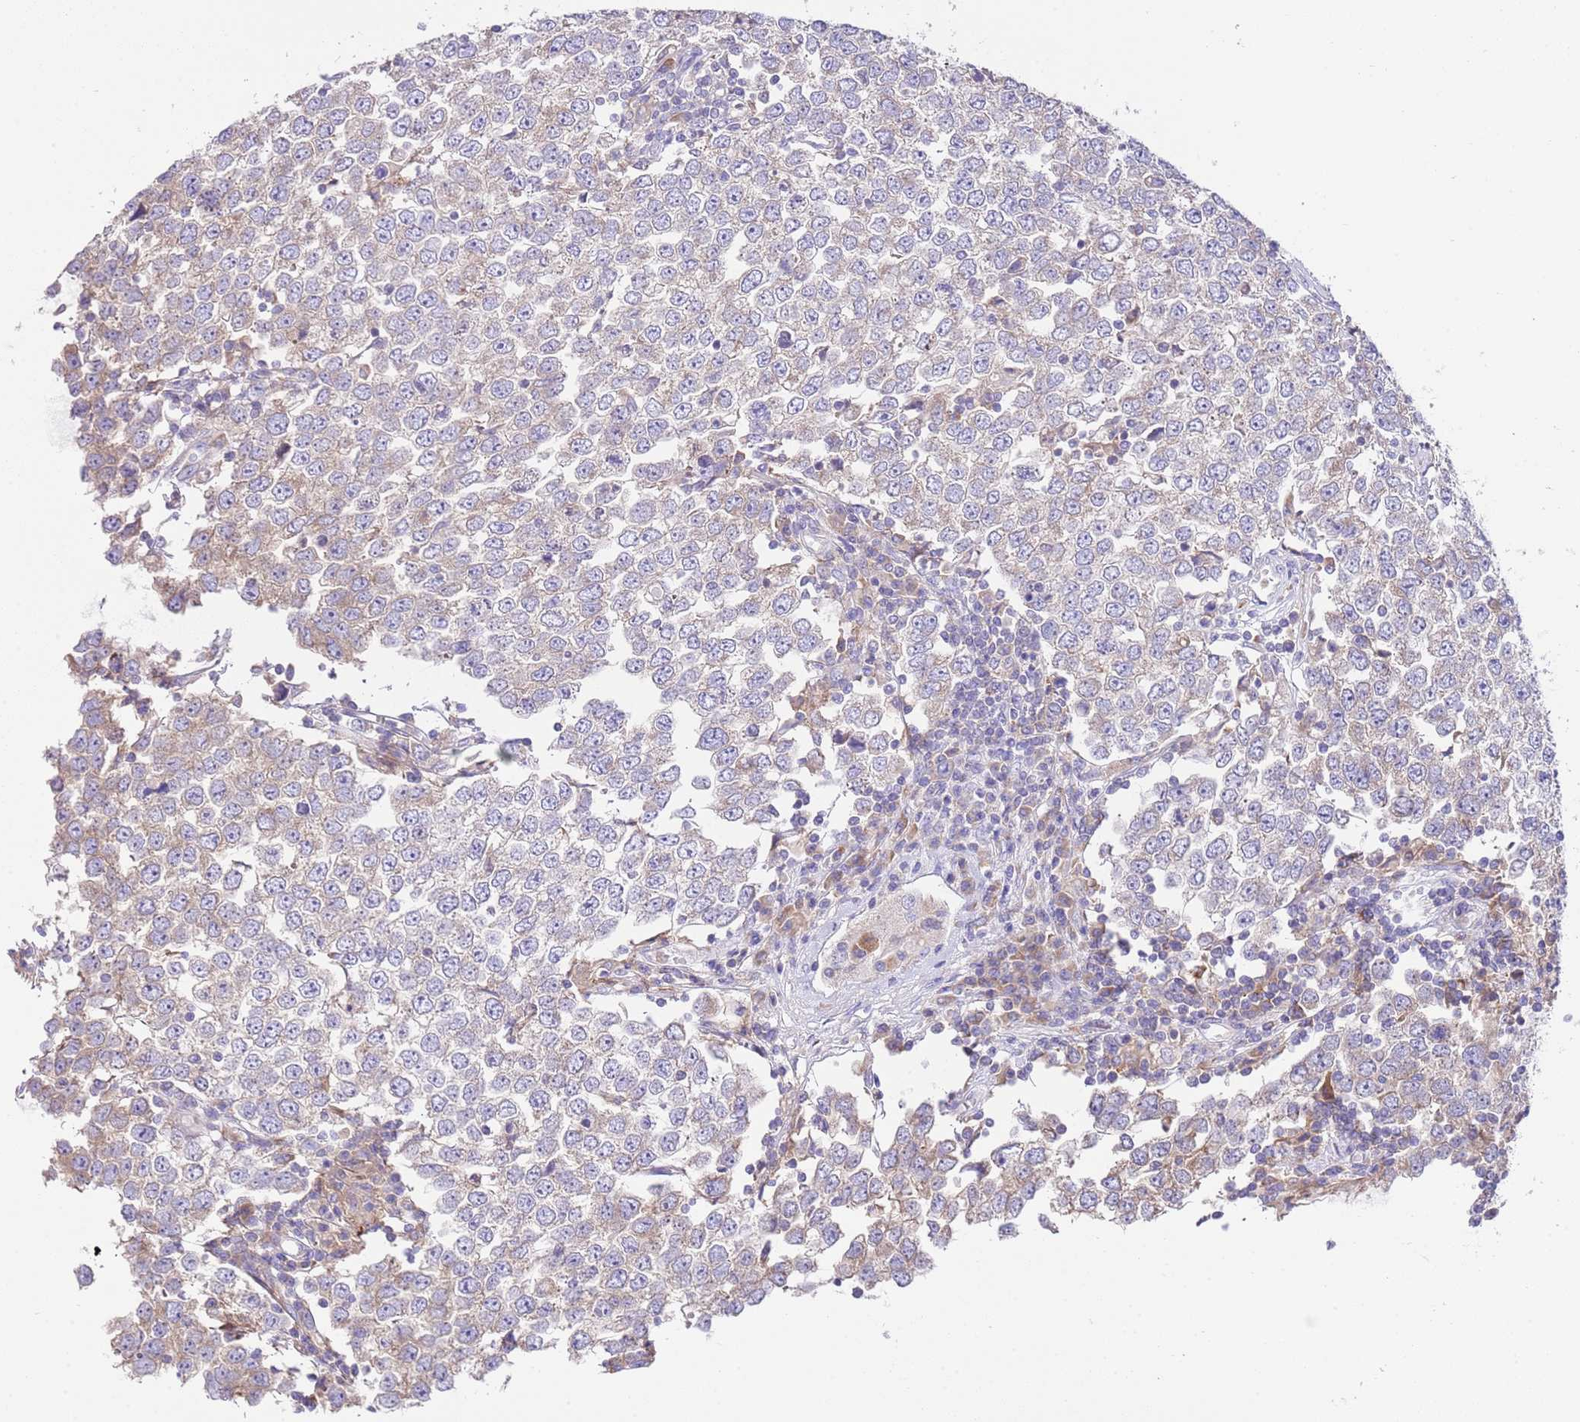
{"staining": {"intensity": "weak", "quantity": "25%-75%", "location": "cytoplasmic/membranous"}, "tissue": "testis cancer", "cell_type": "Tumor cells", "image_type": "cancer", "snomed": [{"axis": "morphology", "description": "Seminoma, NOS"}, {"axis": "morphology", "description": "Carcinoma, Embryonal, NOS"}, {"axis": "topography", "description": "Testis"}], "caption": "Embryonal carcinoma (testis) stained for a protein (brown) displays weak cytoplasmic/membranous positive positivity in about 25%-75% of tumor cells.", "gene": "RPS10", "patient": {"sex": "male", "age": 28}}